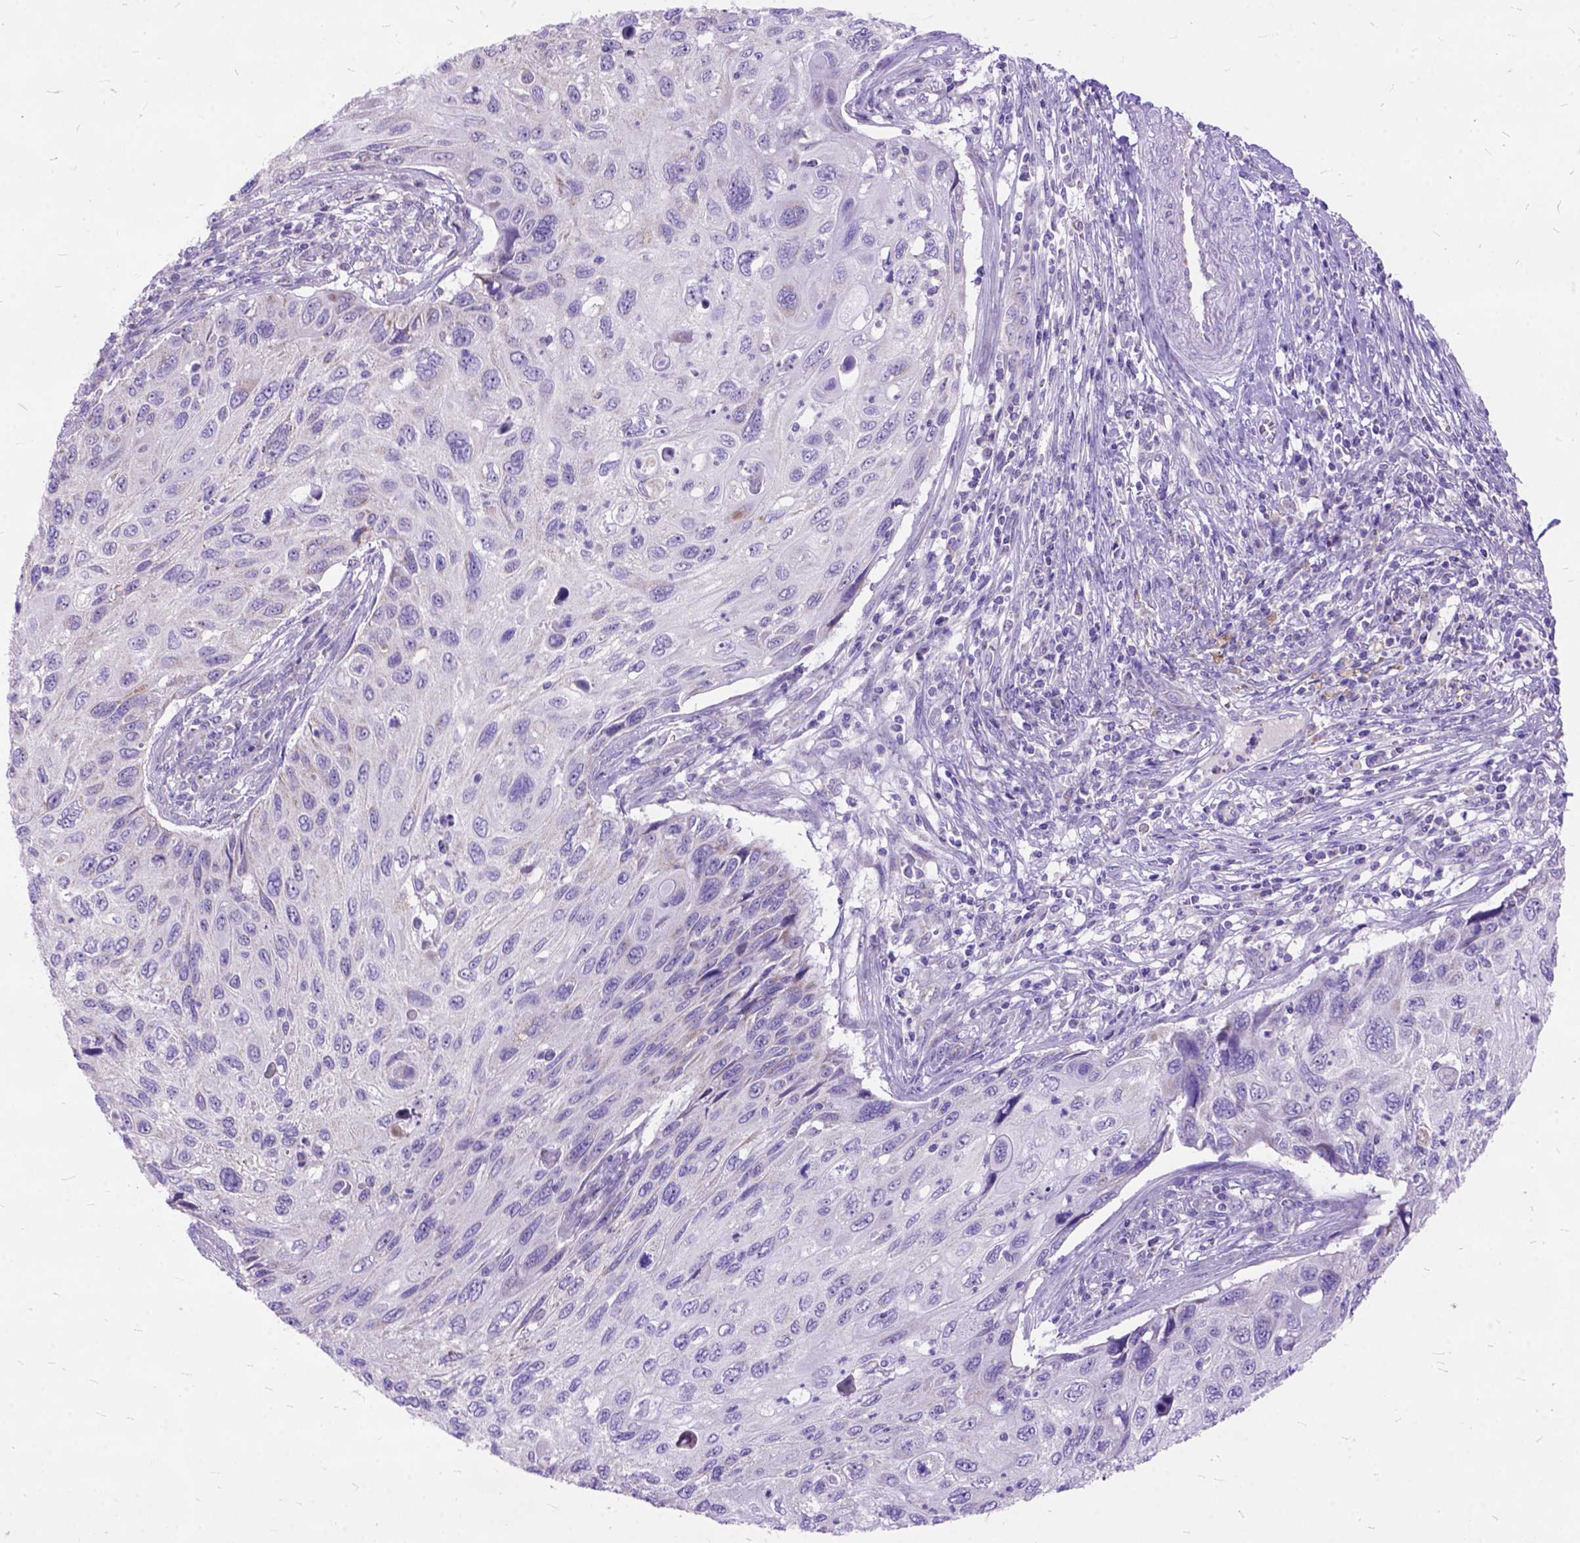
{"staining": {"intensity": "negative", "quantity": "none", "location": "none"}, "tissue": "cervical cancer", "cell_type": "Tumor cells", "image_type": "cancer", "snomed": [{"axis": "morphology", "description": "Squamous cell carcinoma, NOS"}, {"axis": "topography", "description": "Cervix"}], "caption": "The image demonstrates no staining of tumor cells in squamous cell carcinoma (cervical).", "gene": "CTAG2", "patient": {"sex": "female", "age": 70}}